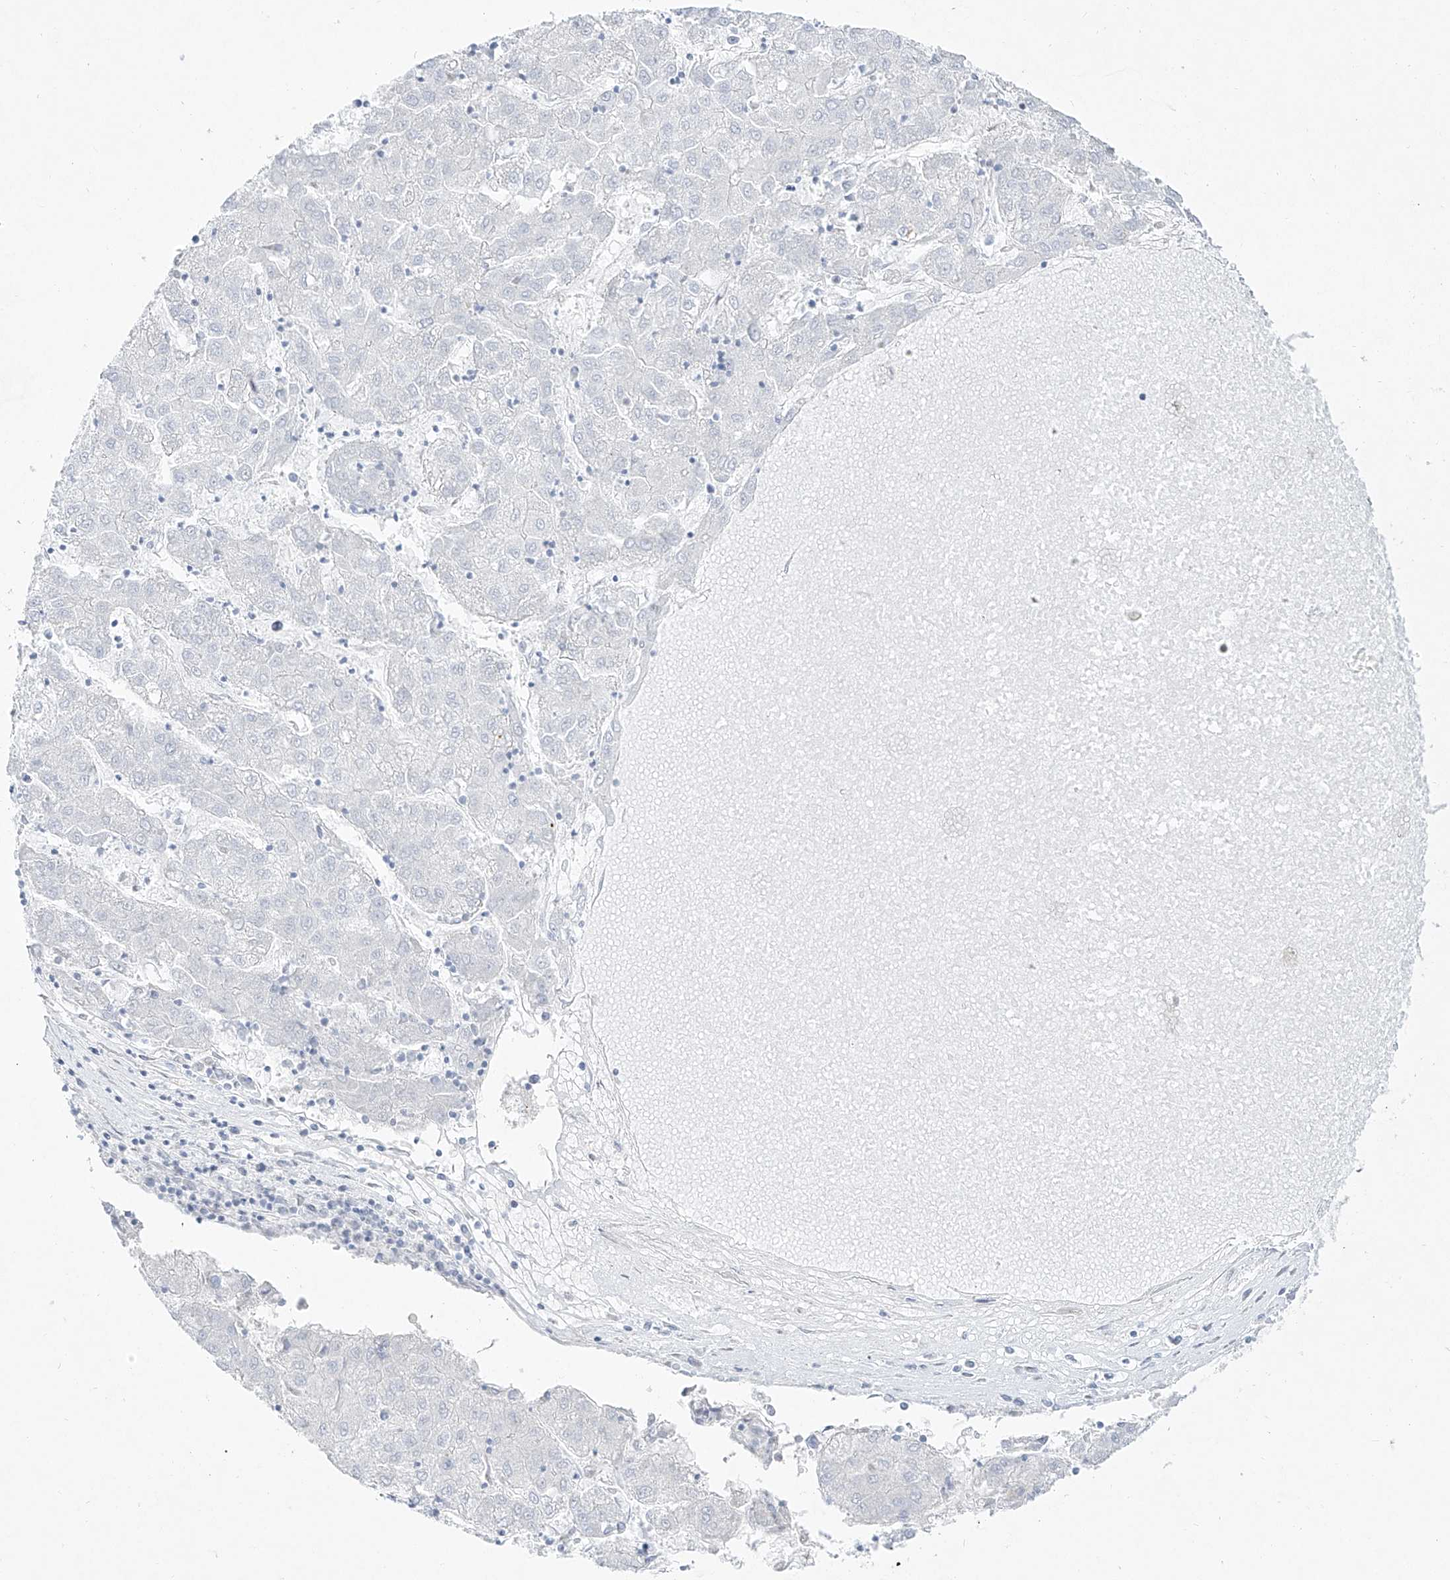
{"staining": {"intensity": "negative", "quantity": "none", "location": "none"}, "tissue": "liver cancer", "cell_type": "Tumor cells", "image_type": "cancer", "snomed": [{"axis": "morphology", "description": "Carcinoma, Hepatocellular, NOS"}, {"axis": "topography", "description": "Liver"}], "caption": "Tumor cells are negative for protein expression in human hepatocellular carcinoma (liver). (DAB (3,3'-diaminobenzidine) IHC, high magnification).", "gene": "DMKN", "patient": {"sex": "male", "age": 72}}